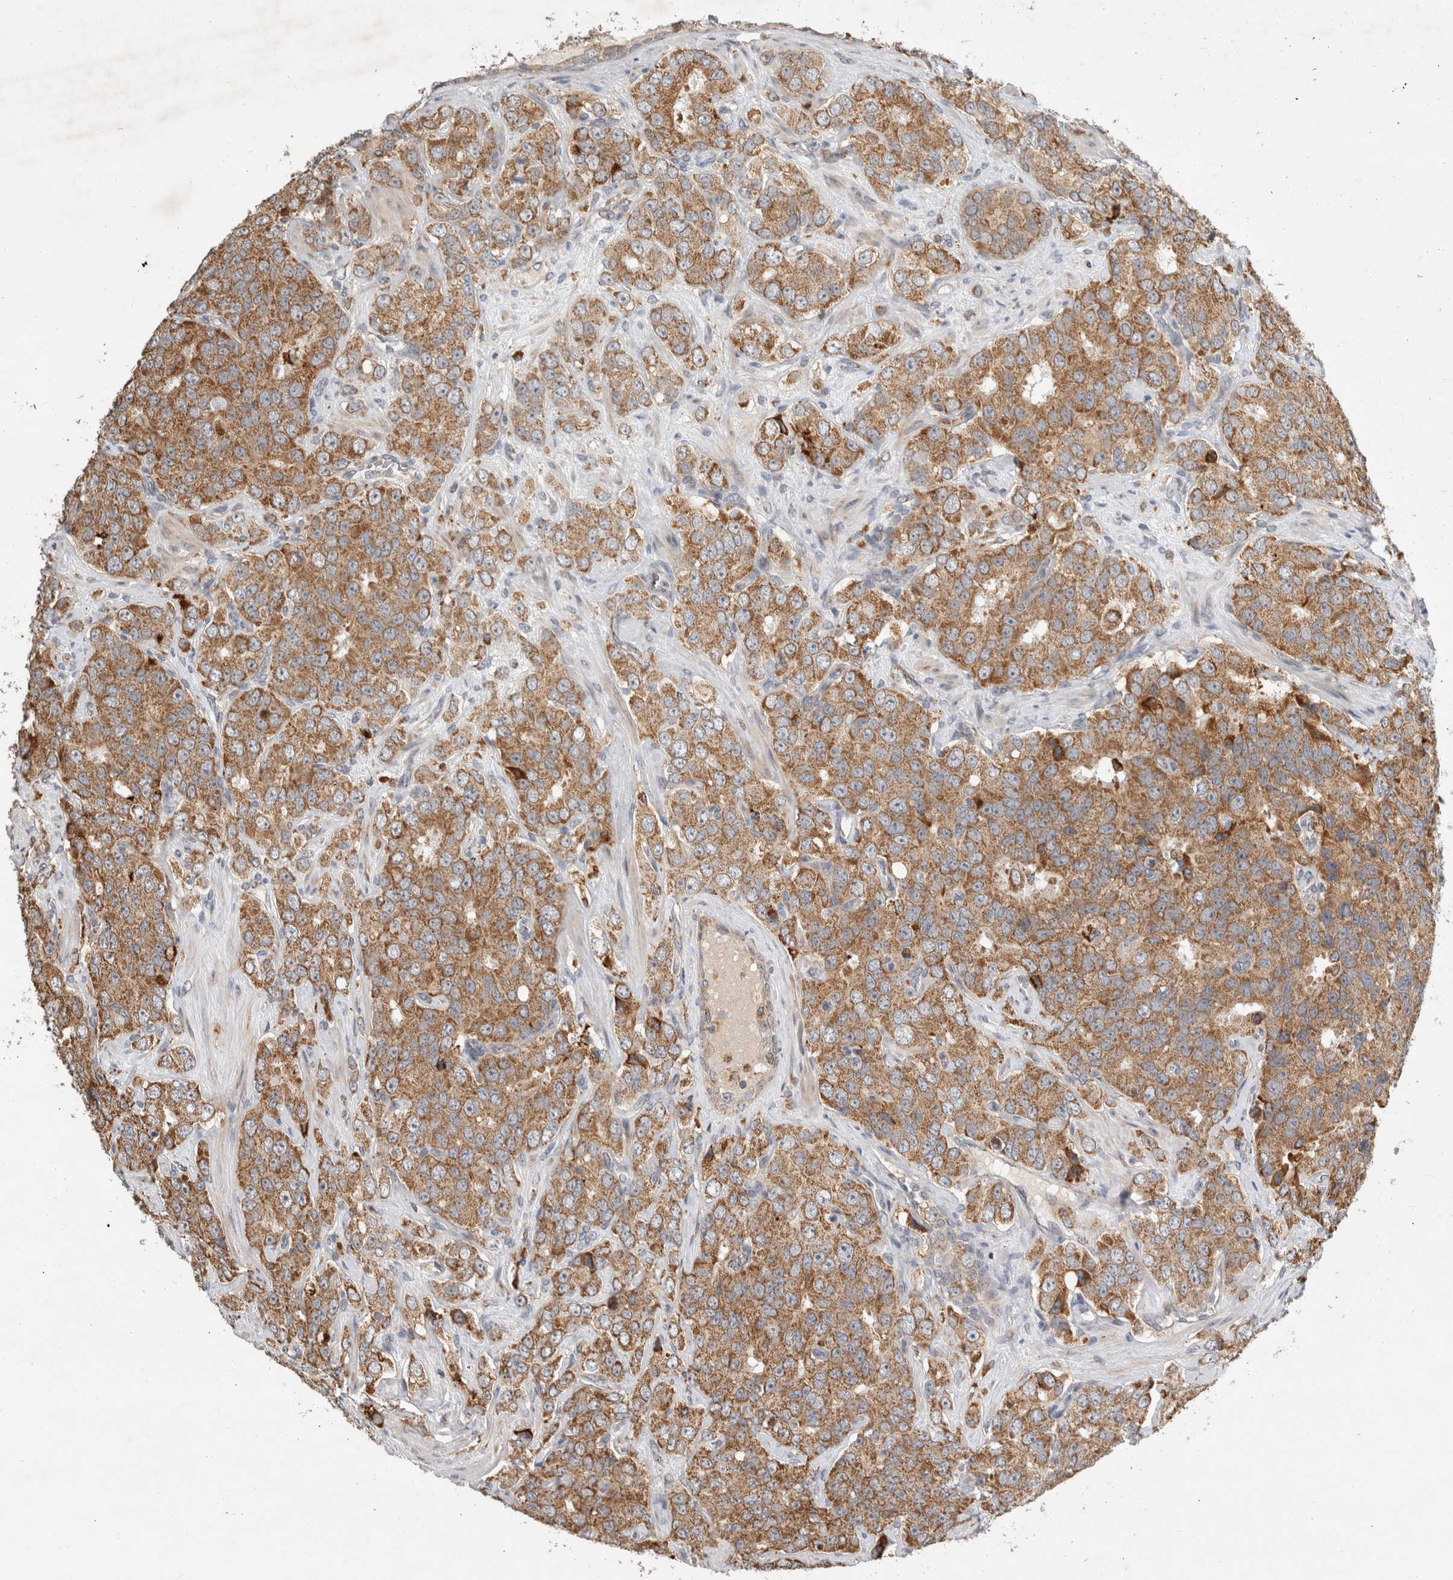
{"staining": {"intensity": "moderate", "quantity": ">75%", "location": "cytoplasmic/membranous"}, "tissue": "prostate cancer", "cell_type": "Tumor cells", "image_type": "cancer", "snomed": [{"axis": "morphology", "description": "Adenocarcinoma, High grade"}, {"axis": "topography", "description": "Prostate"}], "caption": "Immunohistochemical staining of human prostate cancer reveals medium levels of moderate cytoplasmic/membranous staining in approximately >75% of tumor cells.", "gene": "HROB", "patient": {"sex": "male", "age": 58}}